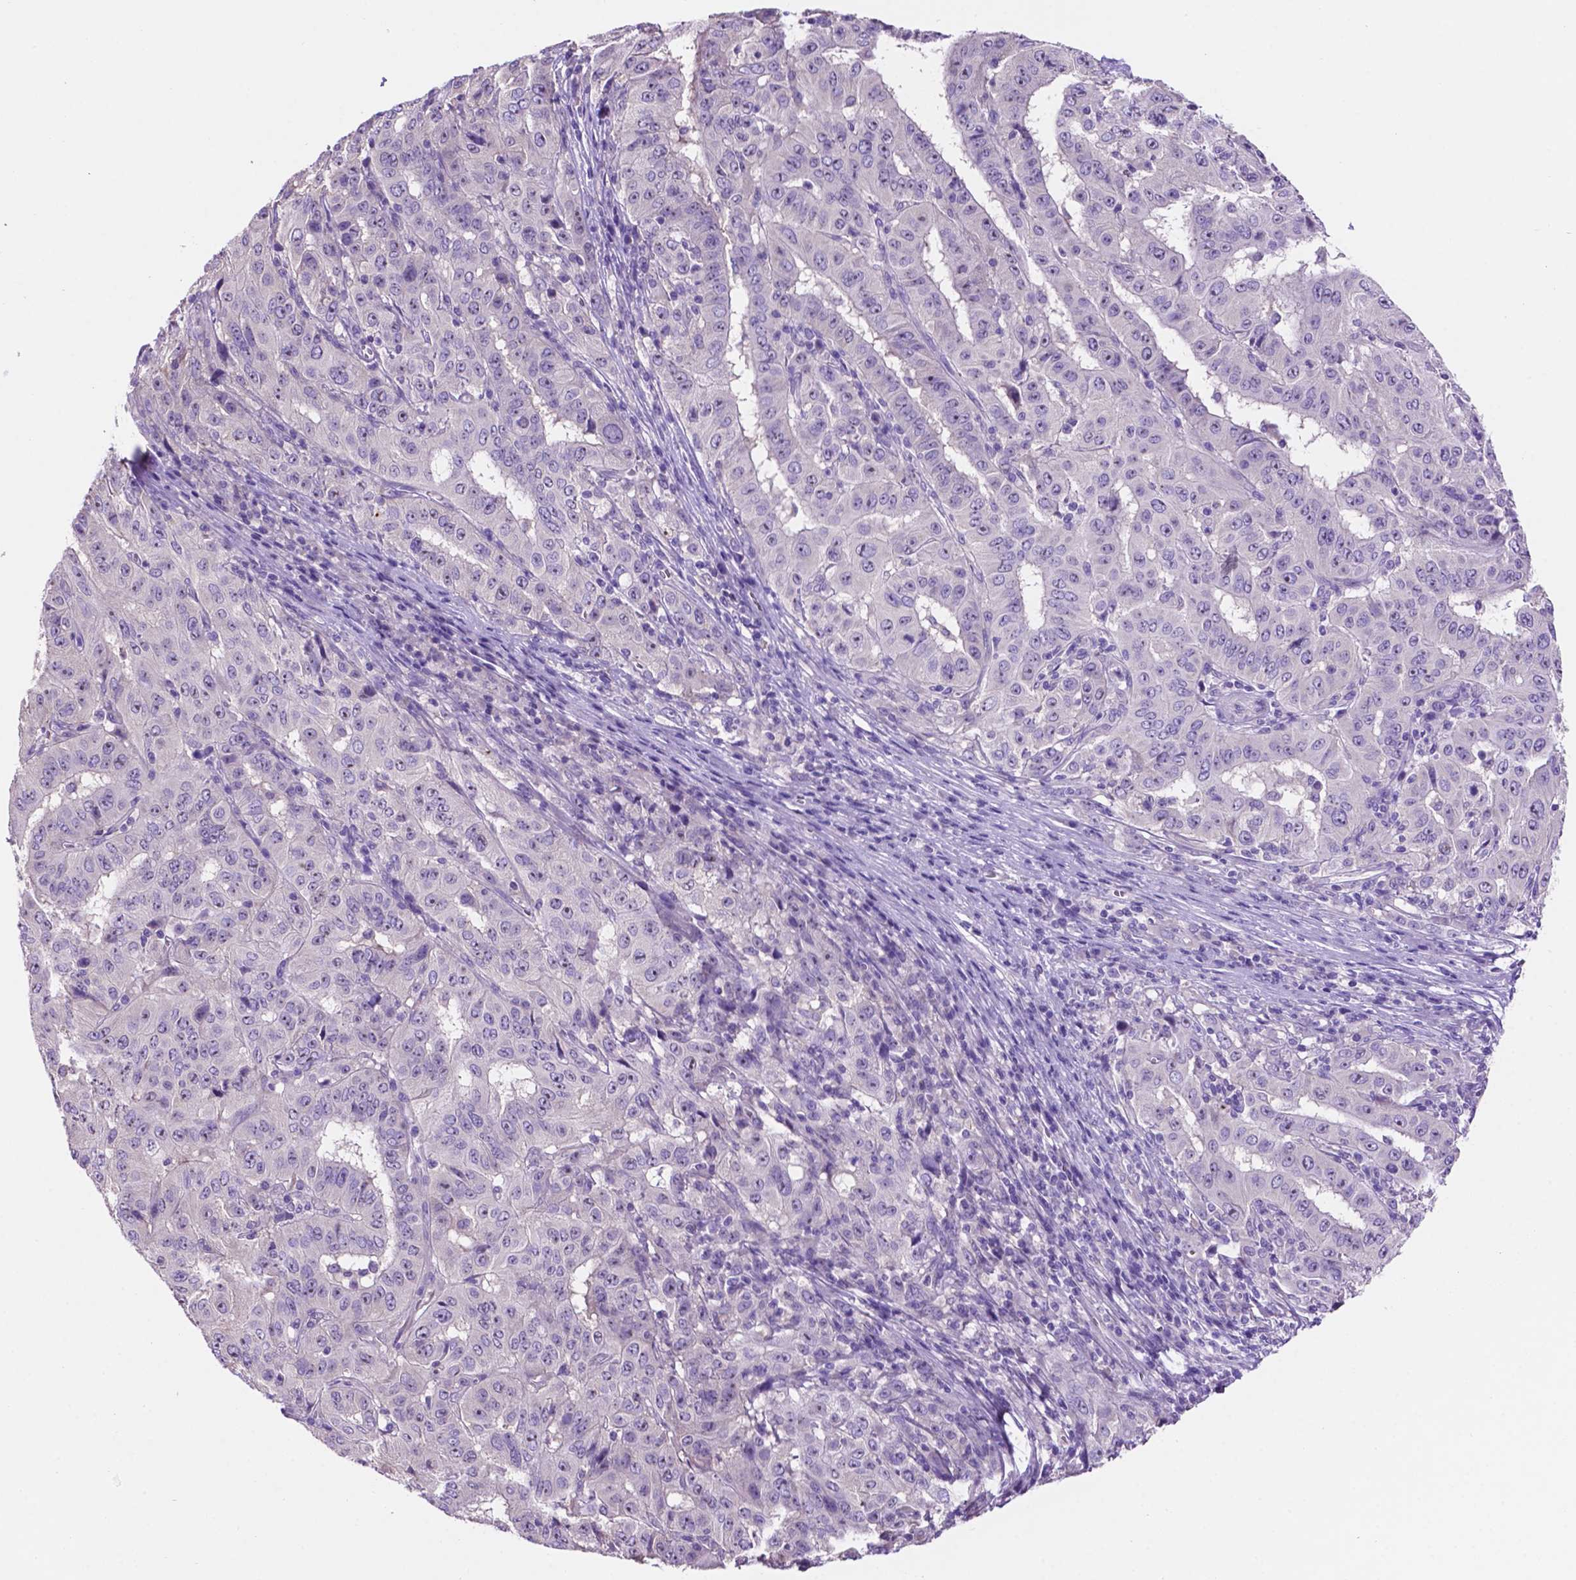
{"staining": {"intensity": "negative", "quantity": "none", "location": "none"}, "tissue": "pancreatic cancer", "cell_type": "Tumor cells", "image_type": "cancer", "snomed": [{"axis": "morphology", "description": "Adenocarcinoma, NOS"}, {"axis": "topography", "description": "Pancreas"}], "caption": "The IHC histopathology image has no significant staining in tumor cells of pancreatic cancer (adenocarcinoma) tissue. Nuclei are stained in blue.", "gene": "SPDYA", "patient": {"sex": "male", "age": 63}}